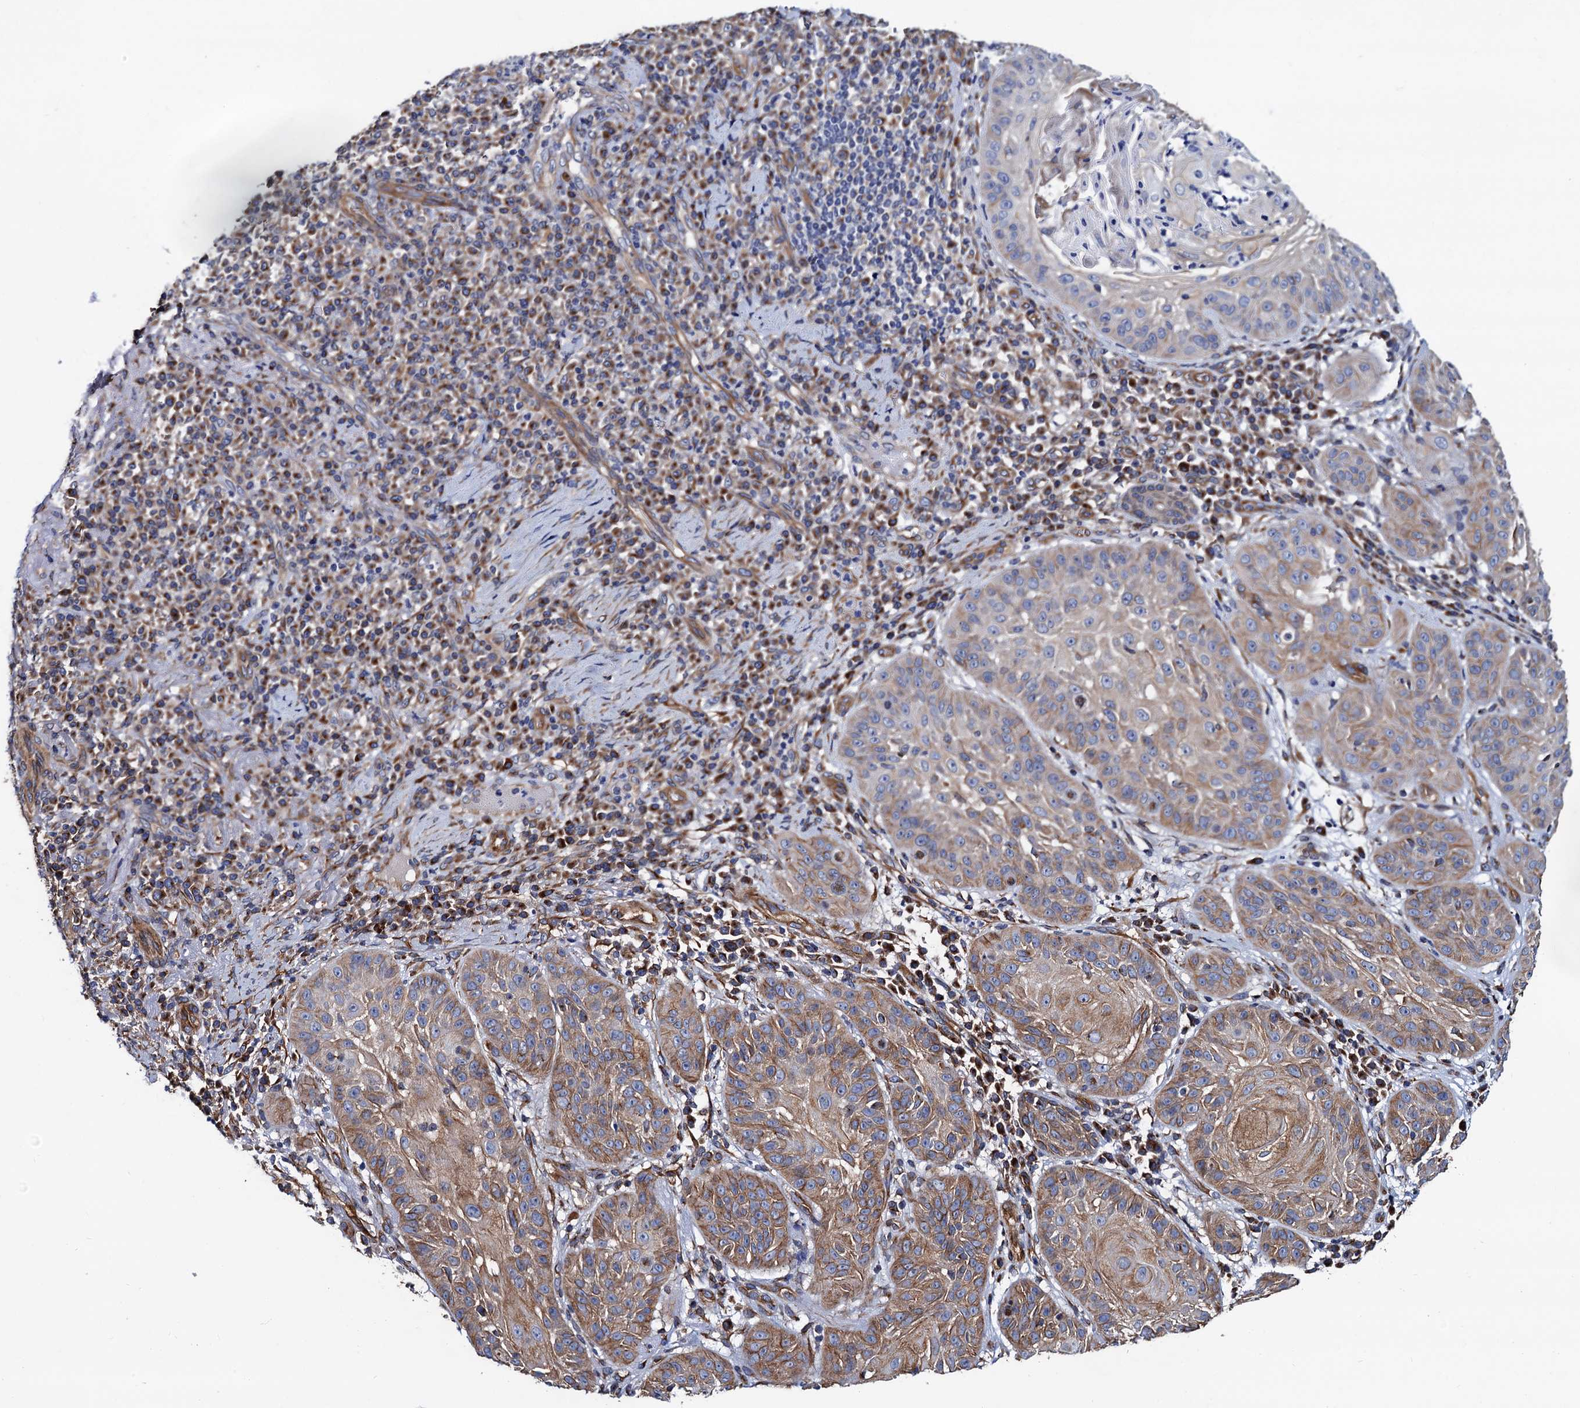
{"staining": {"intensity": "moderate", "quantity": ">75%", "location": "cytoplasmic/membranous"}, "tissue": "skin cancer", "cell_type": "Tumor cells", "image_type": "cancer", "snomed": [{"axis": "morphology", "description": "Normal tissue, NOS"}, {"axis": "morphology", "description": "Basal cell carcinoma"}, {"axis": "topography", "description": "Skin"}], "caption": "This micrograph shows IHC staining of human basal cell carcinoma (skin), with medium moderate cytoplasmic/membranous positivity in about >75% of tumor cells.", "gene": "ZDHHC18", "patient": {"sex": "male", "age": 93}}